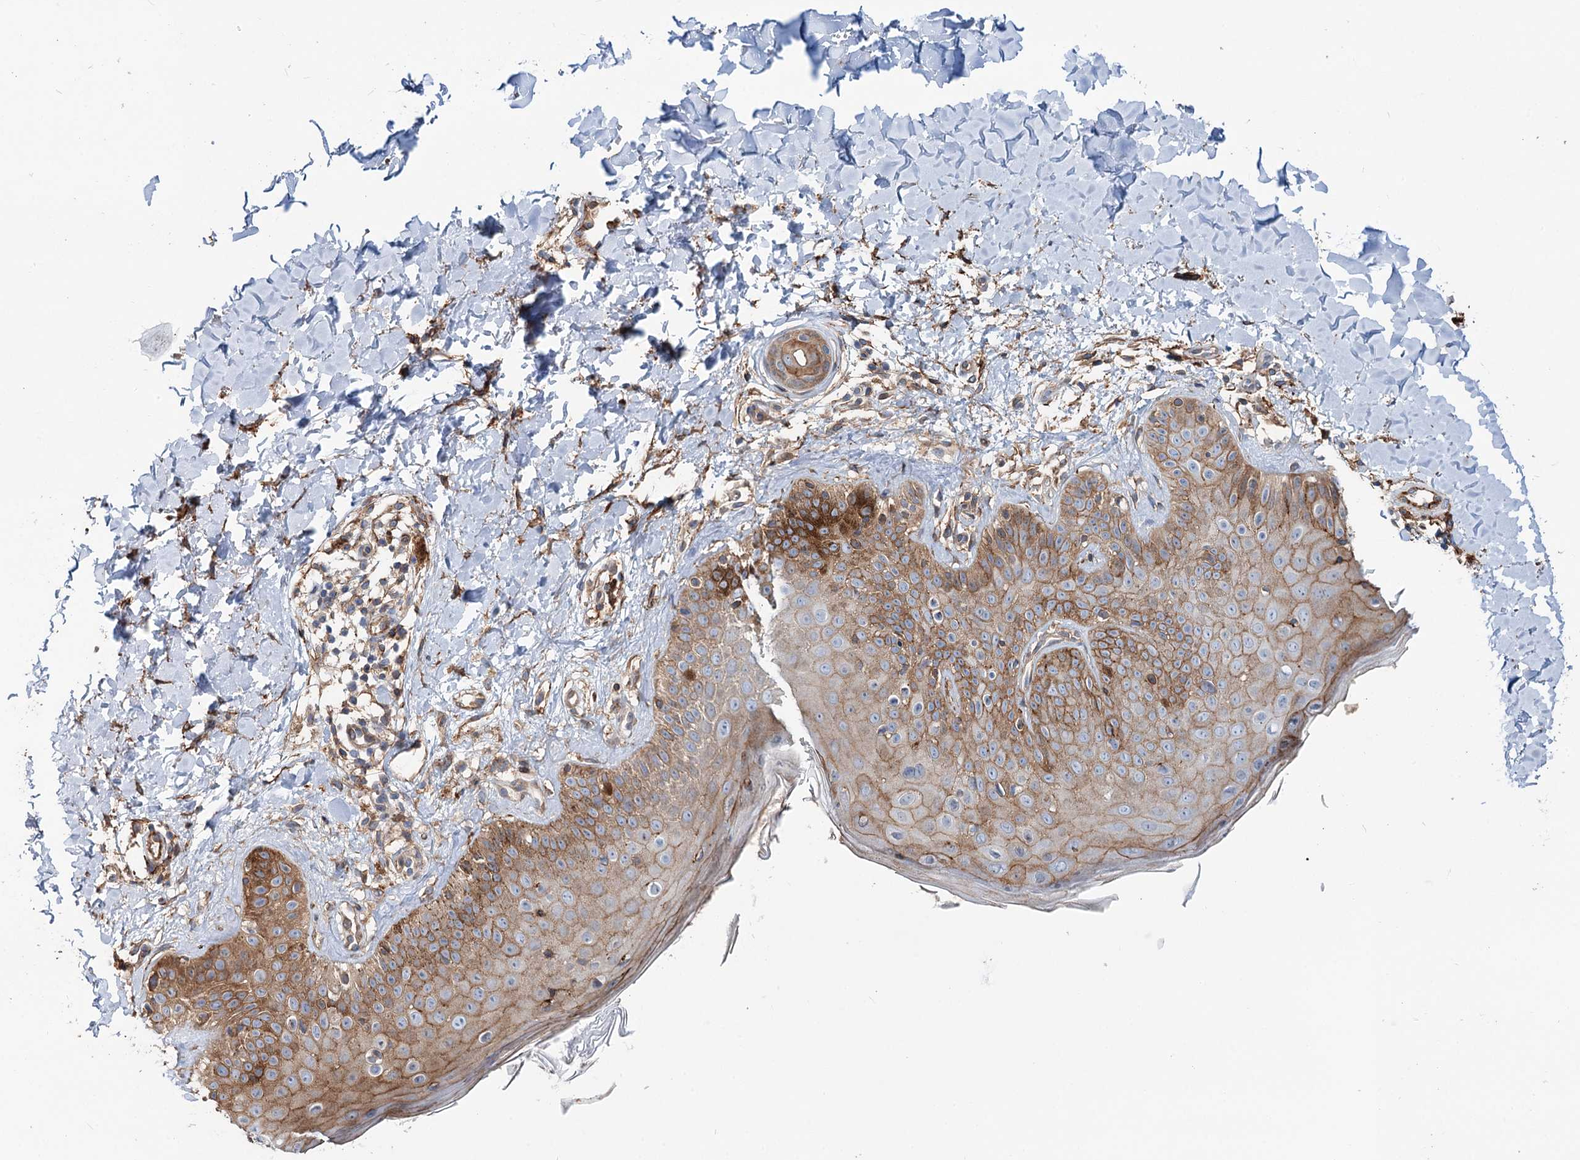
{"staining": {"intensity": "moderate", "quantity": ">75%", "location": "cytoplasmic/membranous"}, "tissue": "skin", "cell_type": "Fibroblasts", "image_type": "normal", "snomed": [{"axis": "morphology", "description": "Normal tissue, NOS"}, {"axis": "topography", "description": "Skin"}], "caption": "Protein expression analysis of benign skin demonstrates moderate cytoplasmic/membranous expression in approximately >75% of fibroblasts.", "gene": "PTDSS2", "patient": {"sex": "male", "age": 52}}